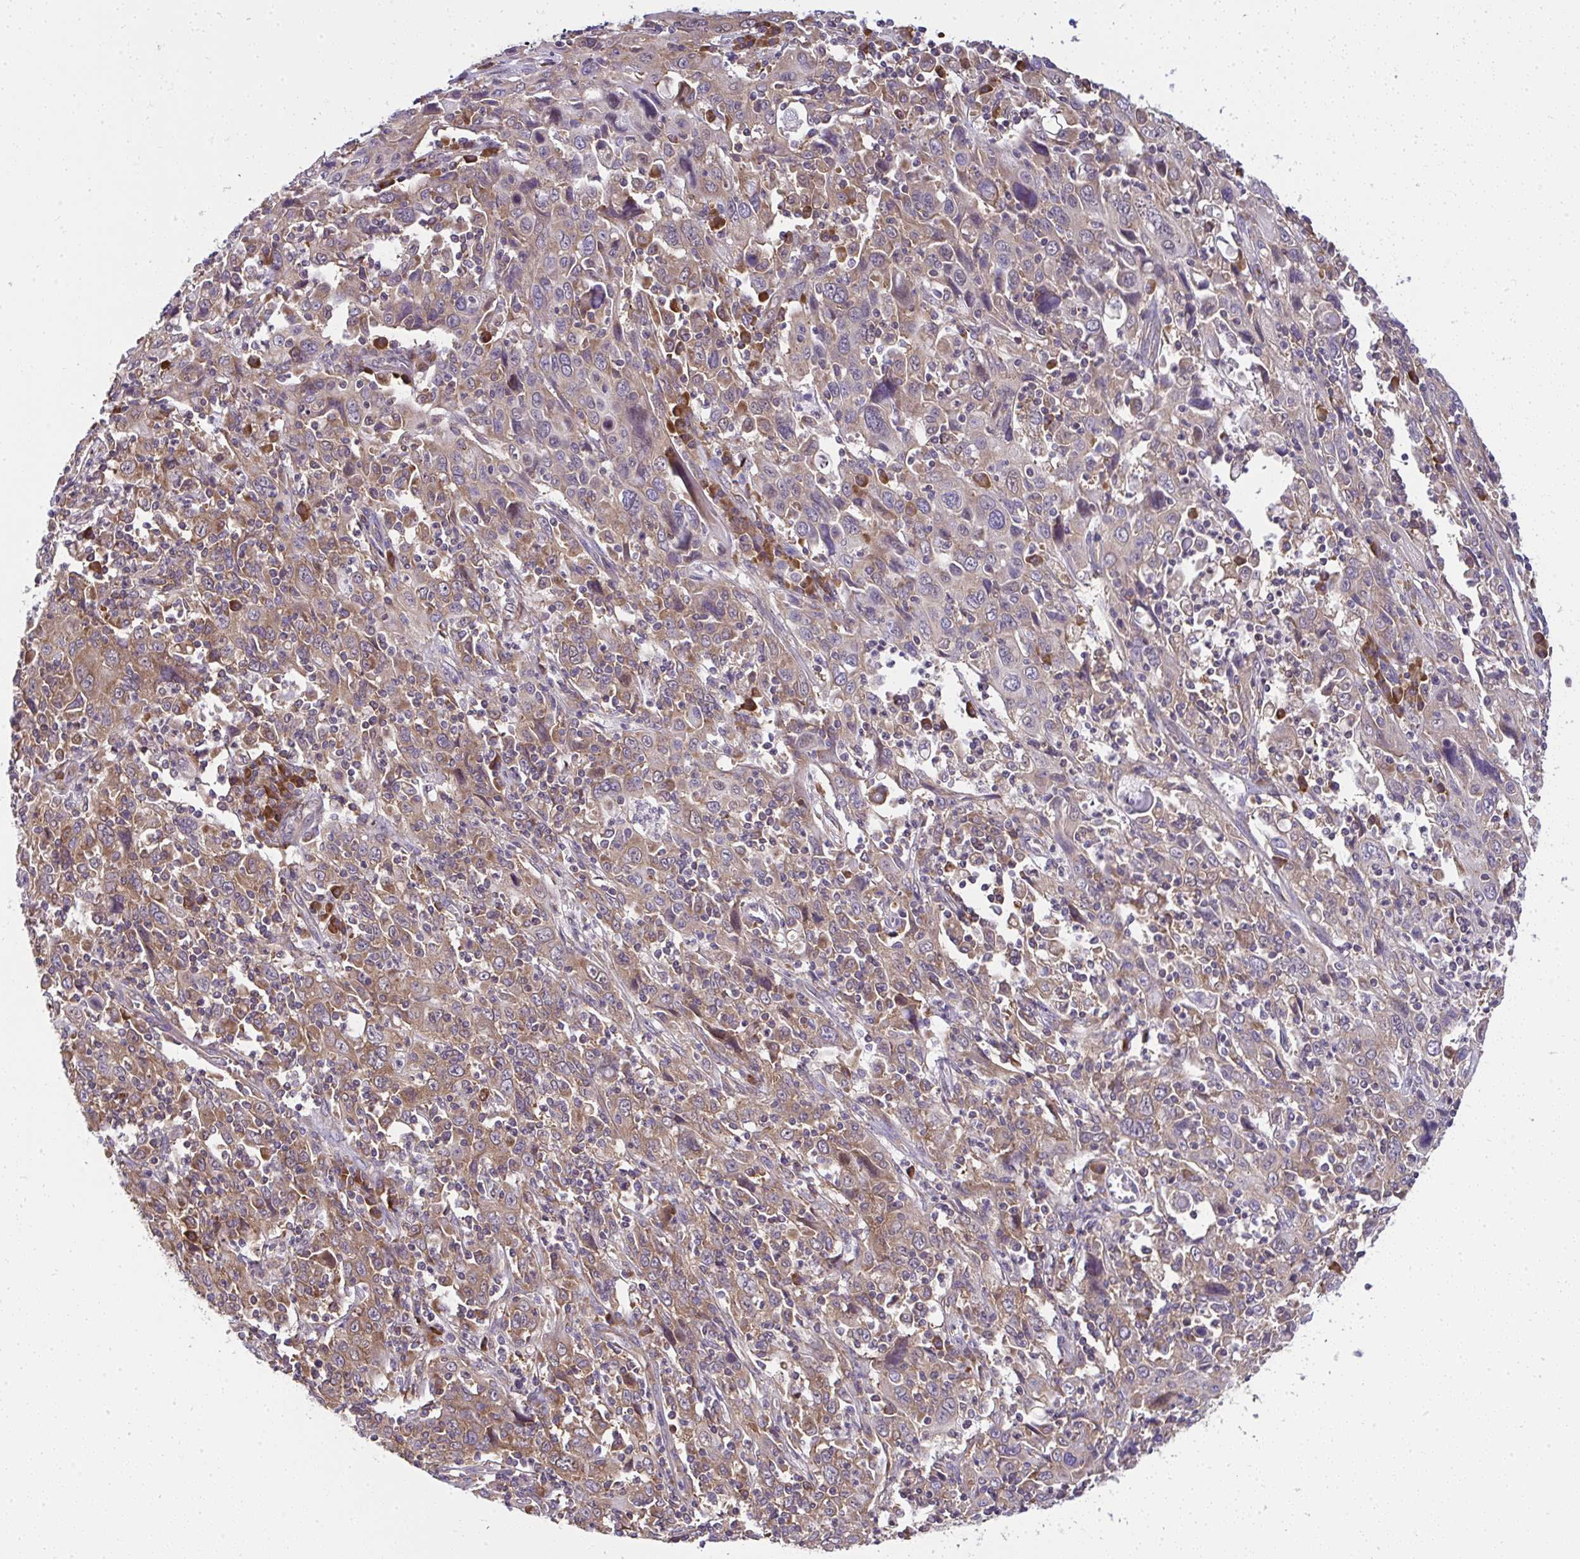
{"staining": {"intensity": "moderate", "quantity": "25%-75%", "location": "cytoplasmic/membranous"}, "tissue": "cervical cancer", "cell_type": "Tumor cells", "image_type": "cancer", "snomed": [{"axis": "morphology", "description": "Squamous cell carcinoma, NOS"}, {"axis": "topography", "description": "Cervix"}], "caption": "Immunohistochemistry micrograph of human cervical squamous cell carcinoma stained for a protein (brown), which demonstrates medium levels of moderate cytoplasmic/membranous staining in approximately 25%-75% of tumor cells.", "gene": "RPS7", "patient": {"sex": "female", "age": 46}}